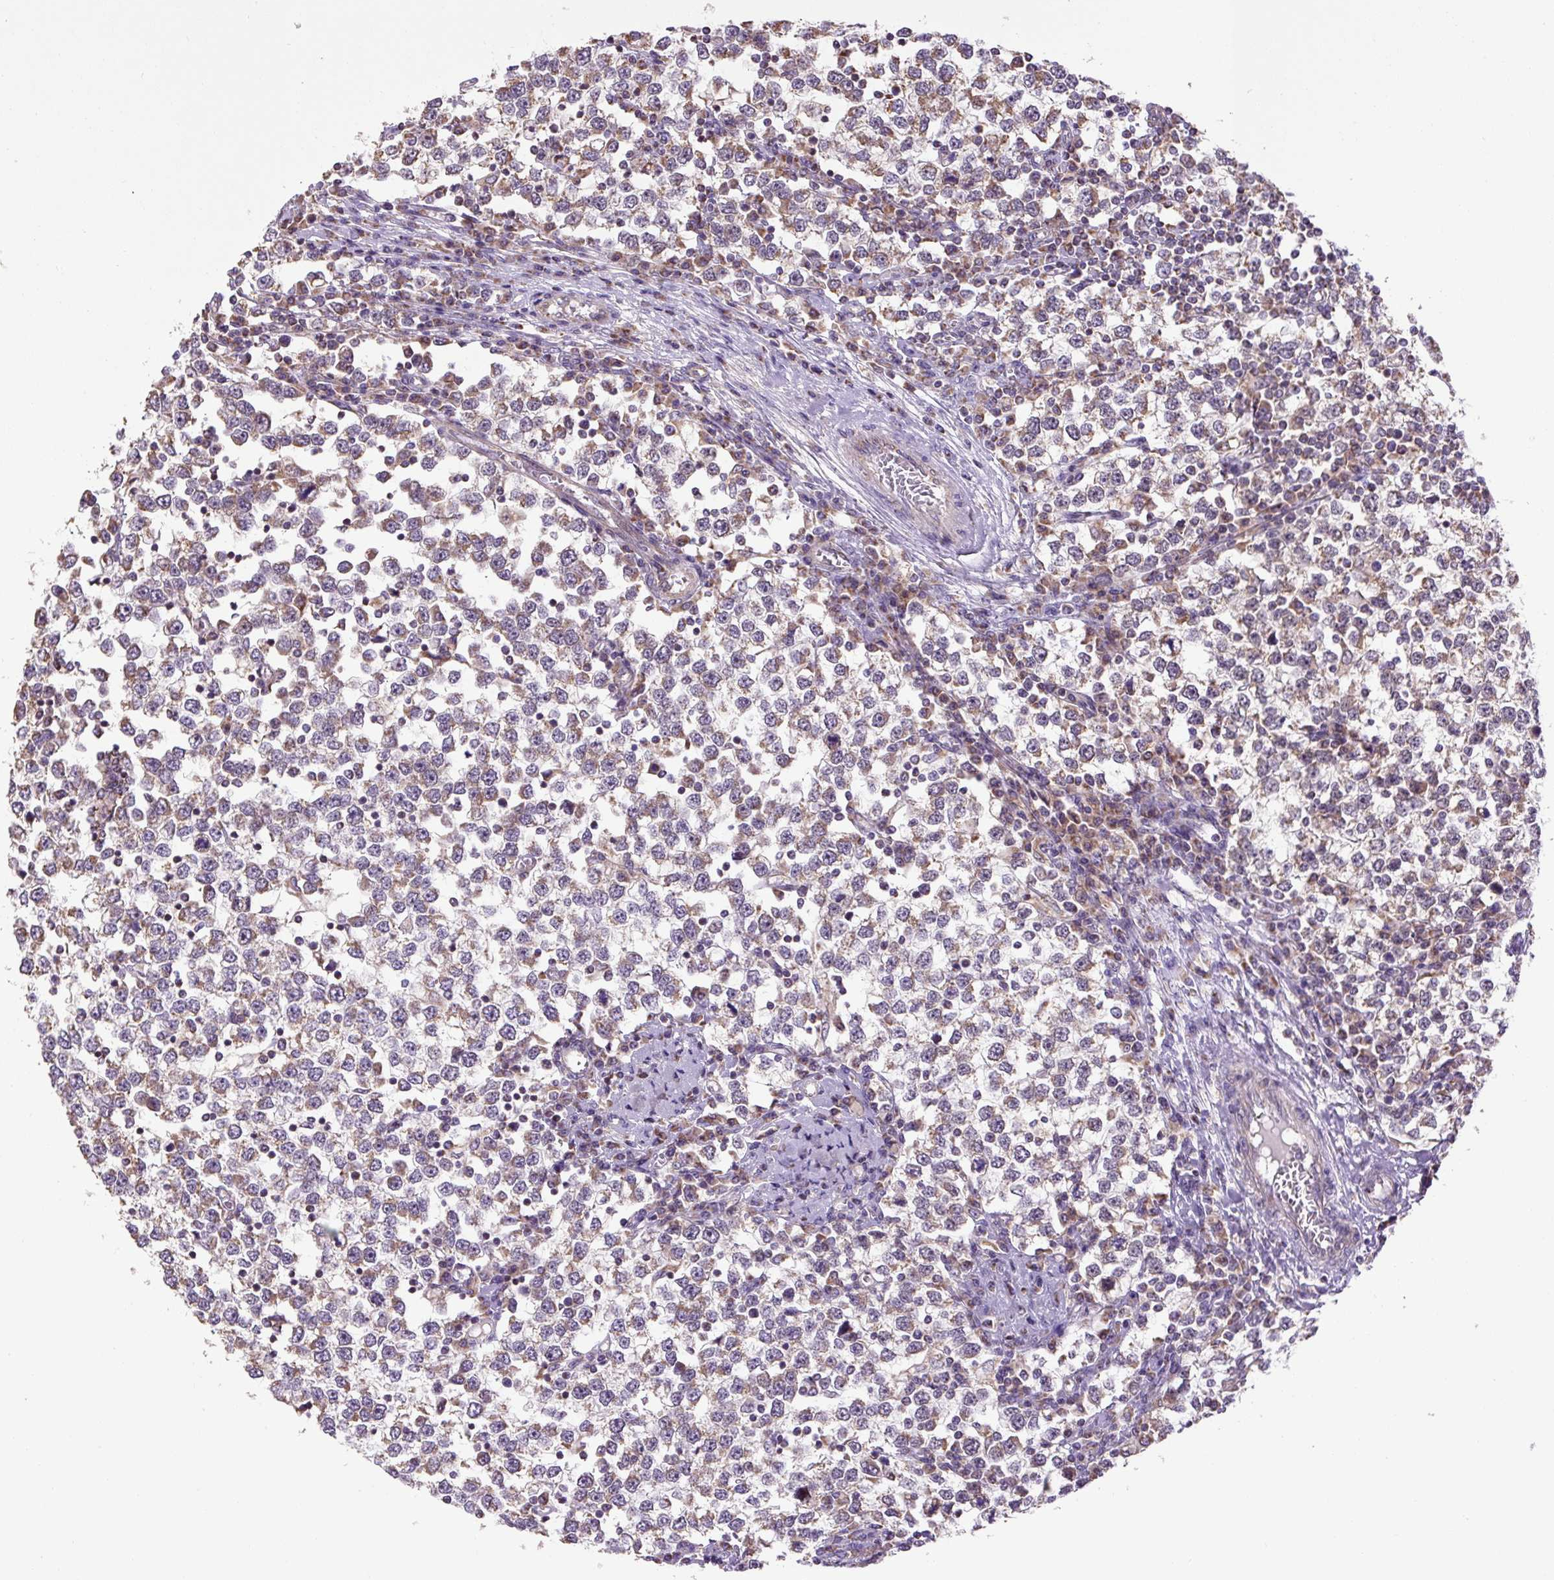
{"staining": {"intensity": "moderate", "quantity": ">75%", "location": "cytoplasmic/membranous"}, "tissue": "testis cancer", "cell_type": "Tumor cells", "image_type": "cancer", "snomed": [{"axis": "morphology", "description": "Seminoma, NOS"}, {"axis": "topography", "description": "Testis"}], "caption": "Tumor cells show moderate cytoplasmic/membranous expression in approximately >75% of cells in testis seminoma. Immunohistochemistry stains the protein of interest in brown and the nuclei are stained blue.", "gene": "MFSD9", "patient": {"sex": "male", "age": 65}}